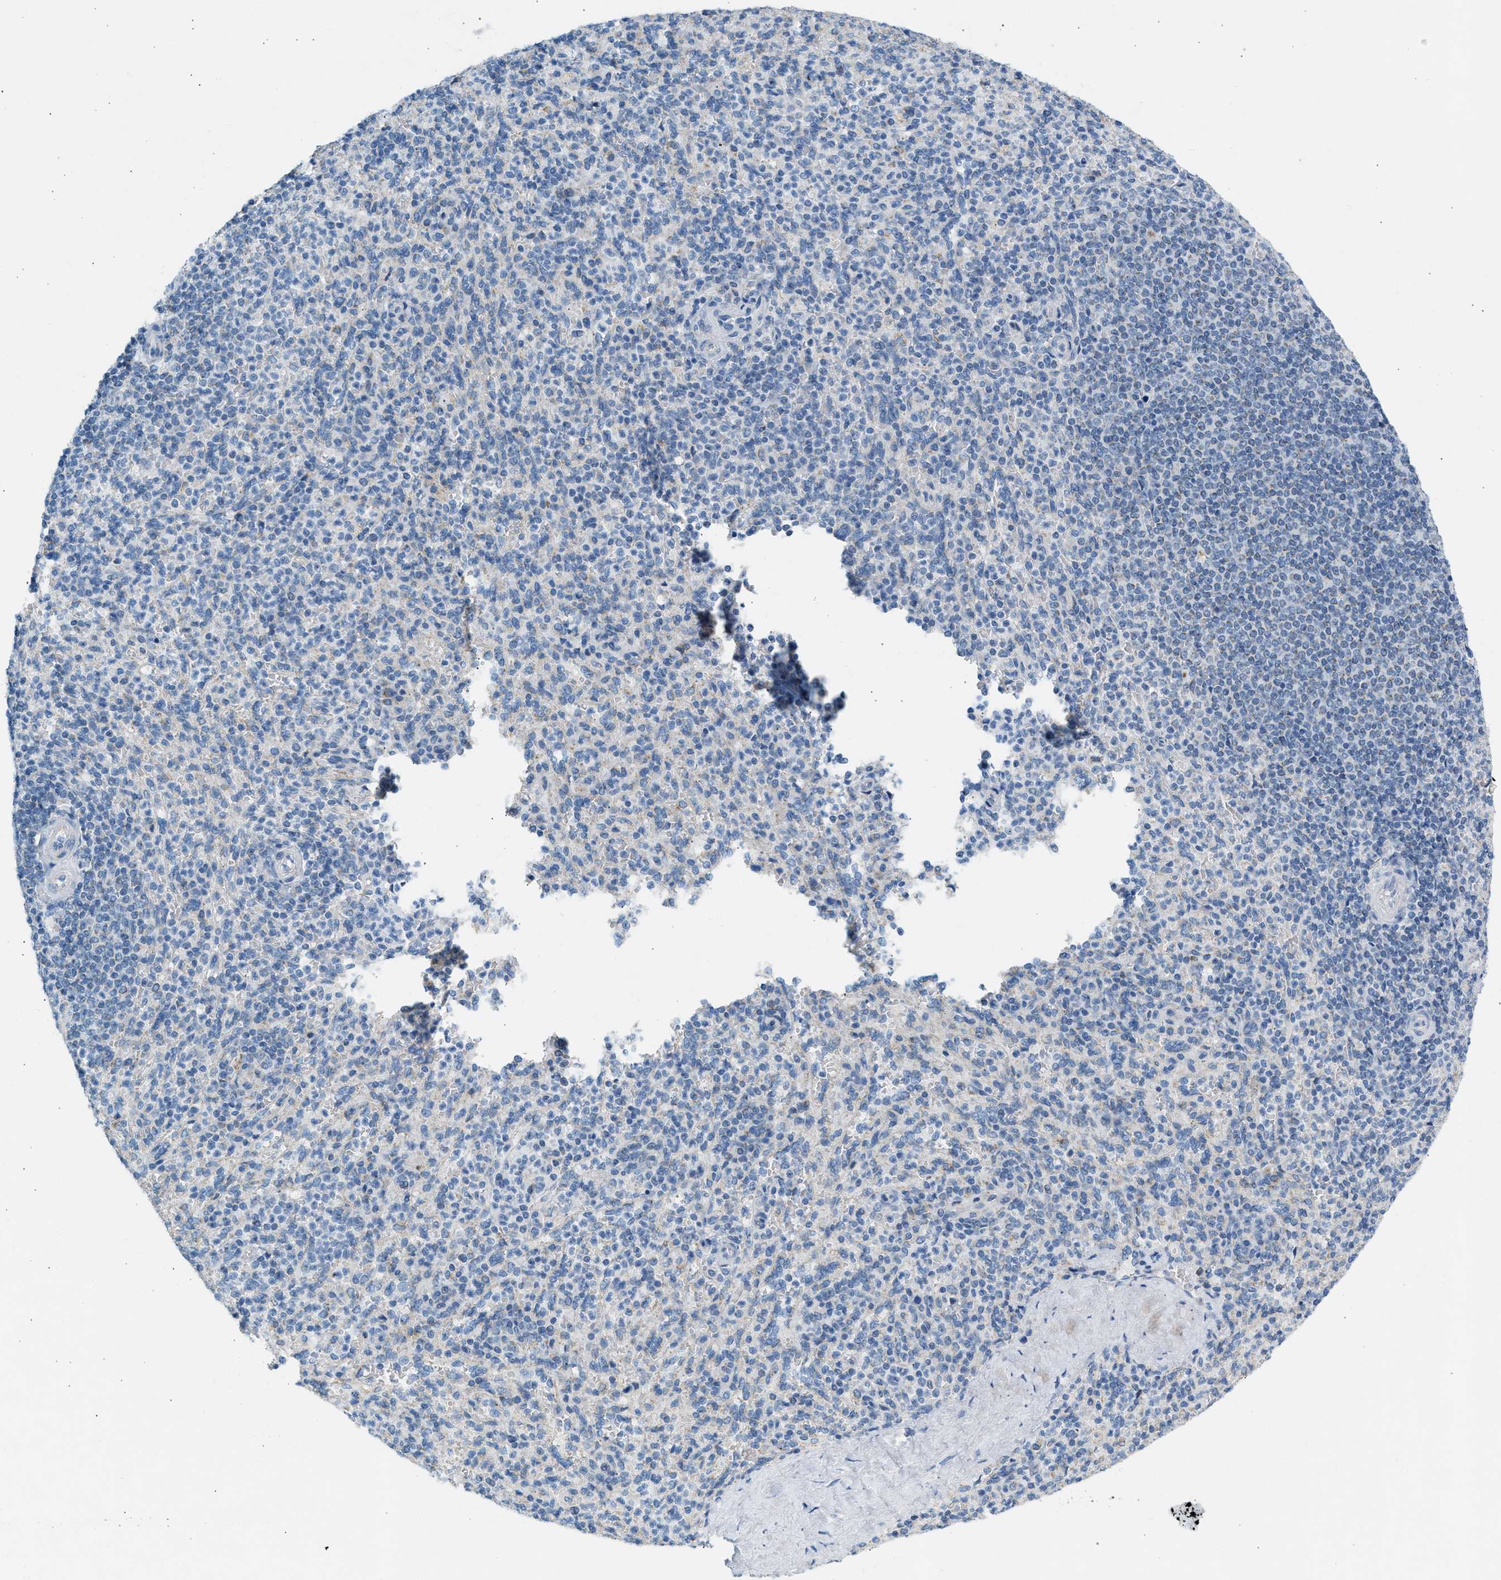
{"staining": {"intensity": "negative", "quantity": "none", "location": "none"}, "tissue": "spleen", "cell_type": "Cells in red pulp", "image_type": "normal", "snomed": [{"axis": "morphology", "description": "Normal tissue, NOS"}, {"axis": "topography", "description": "Spleen"}], "caption": "Immunohistochemistry (IHC) of unremarkable spleen reveals no staining in cells in red pulp.", "gene": "NDUFS8", "patient": {"sex": "male", "age": 36}}